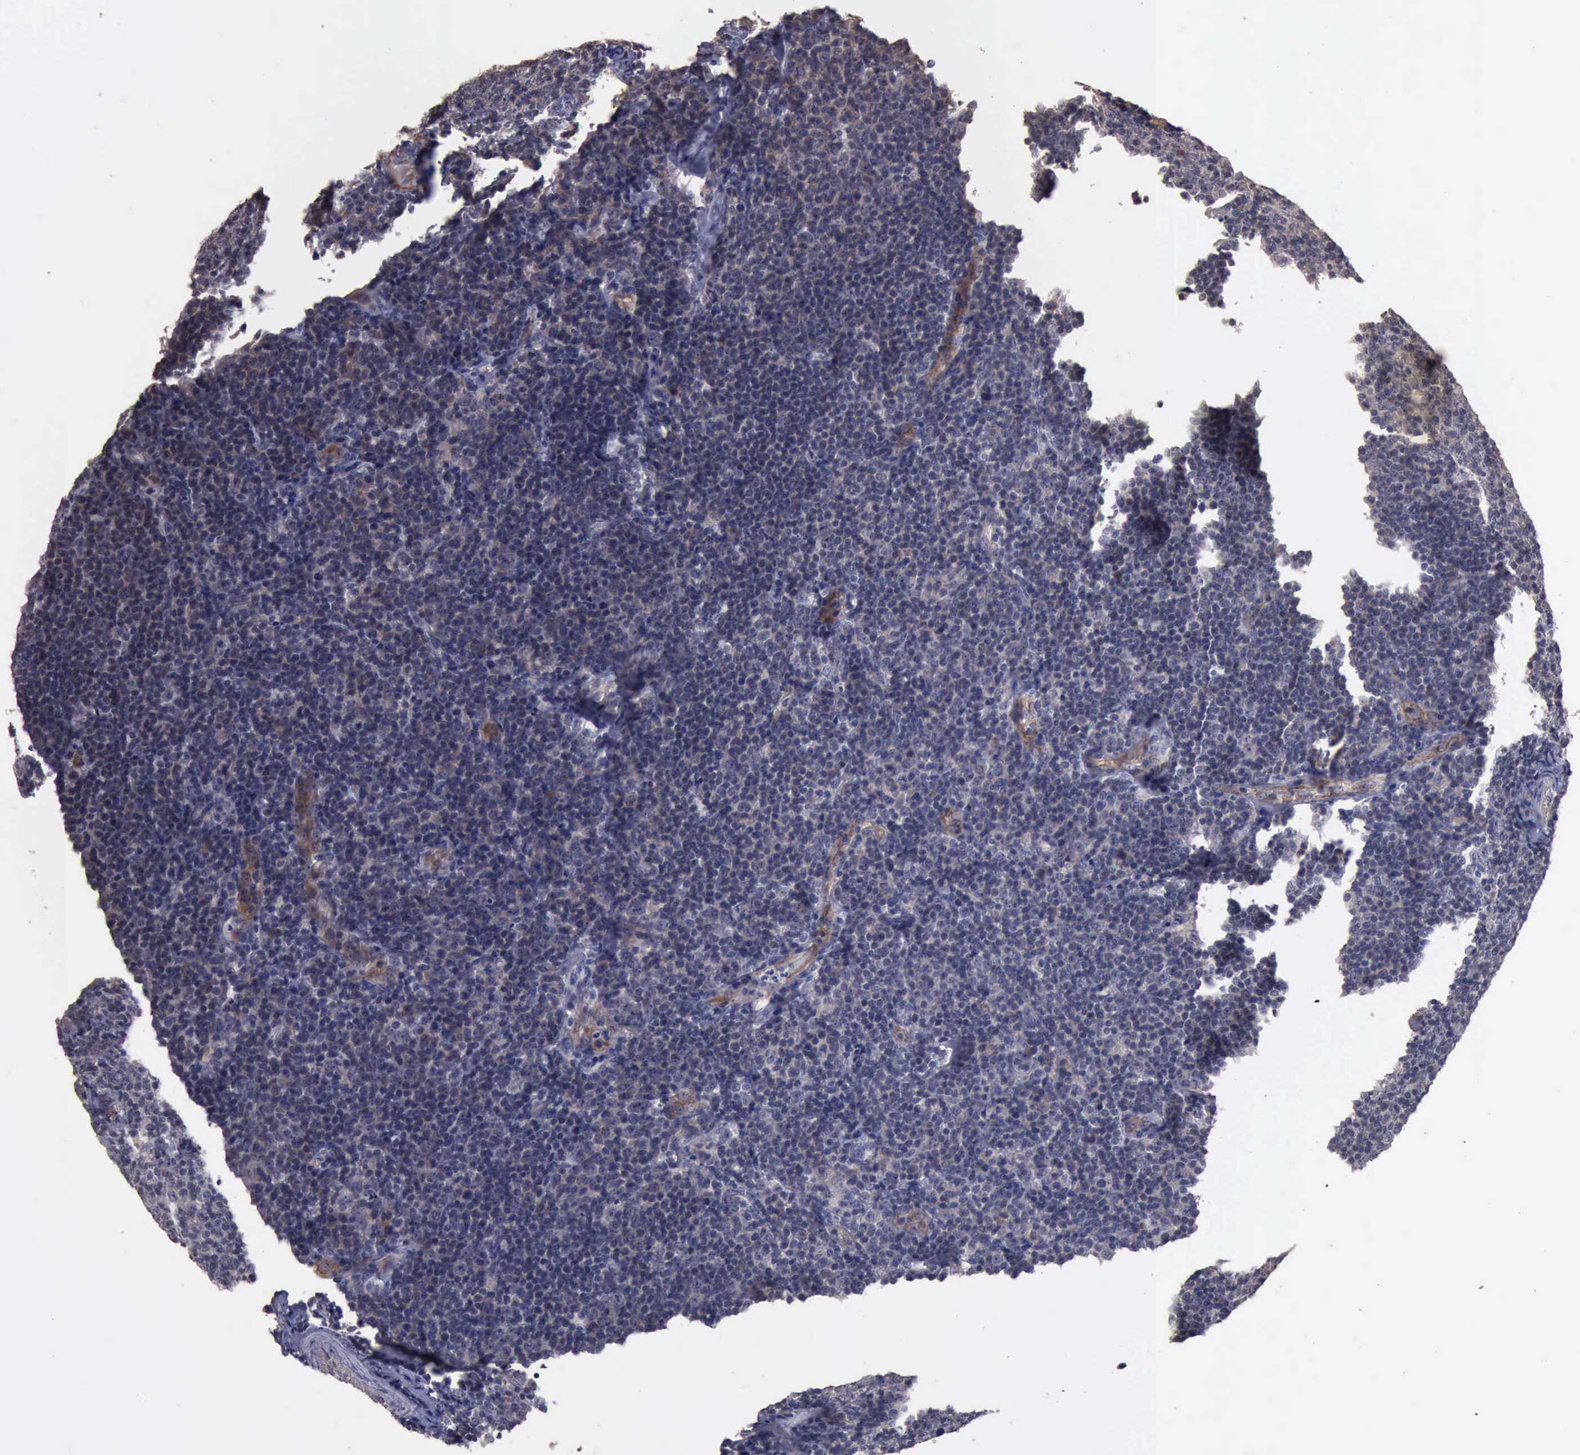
{"staining": {"intensity": "weak", "quantity": "25%-75%", "location": "cytoplasmic/membranous"}, "tissue": "lymphoma", "cell_type": "Tumor cells", "image_type": "cancer", "snomed": [{"axis": "morphology", "description": "Malignant lymphoma, non-Hodgkin's type, Low grade"}, {"axis": "topography", "description": "Lymph node"}], "caption": "Immunohistochemical staining of lymphoma demonstrates weak cytoplasmic/membranous protein expression in about 25%-75% of tumor cells.", "gene": "CRKL", "patient": {"sex": "male", "age": 74}}